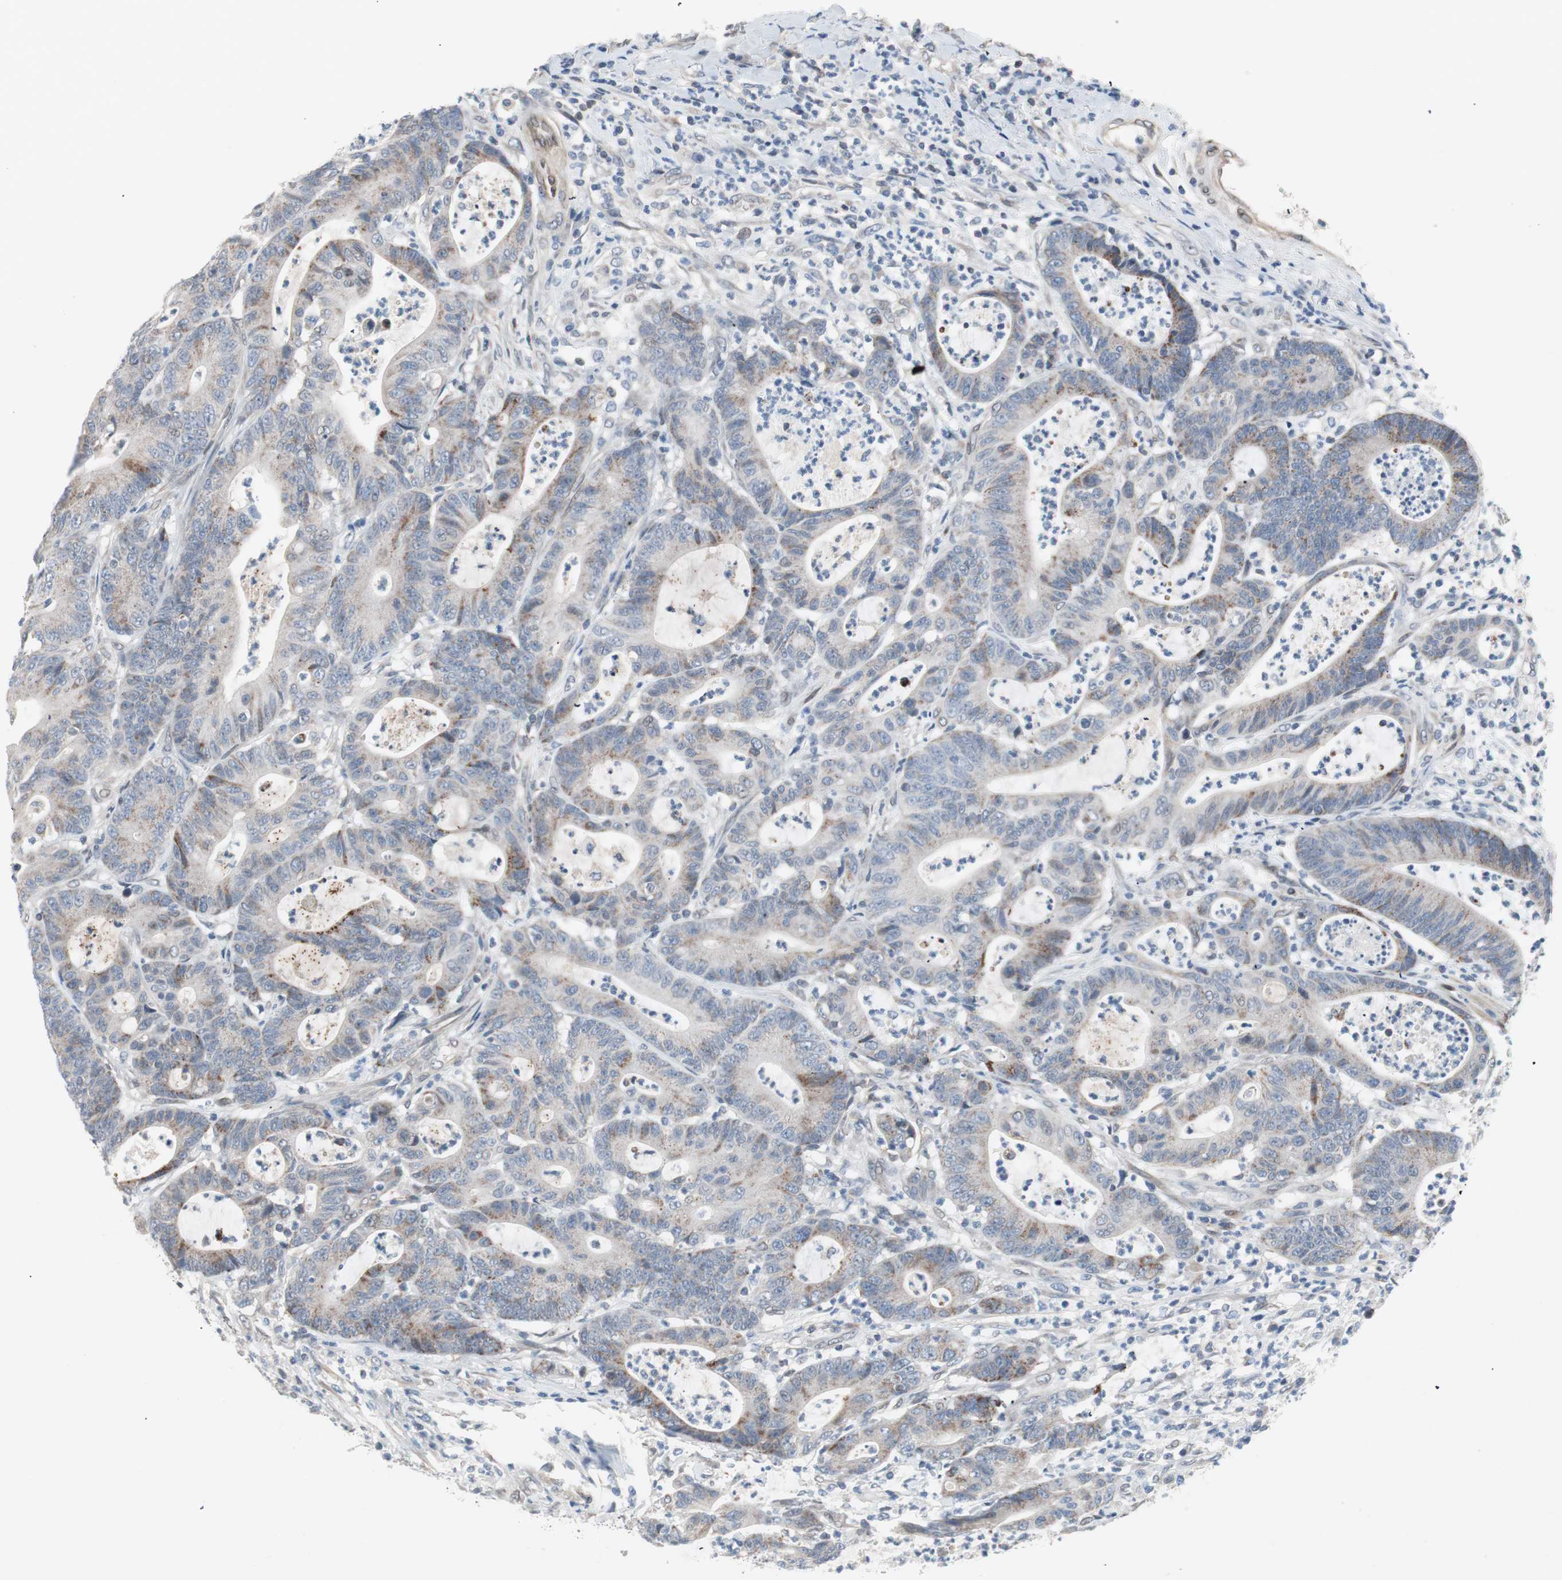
{"staining": {"intensity": "moderate", "quantity": "25%-75%", "location": "cytoplasmic/membranous"}, "tissue": "colorectal cancer", "cell_type": "Tumor cells", "image_type": "cancer", "snomed": [{"axis": "morphology", "description": "Adenocarcinoma, NOS"}, {"axis": "topography", "description": "Colon"}], "caption": "Colorectal adenocarcinoma was stained to show a protein in brown. There is medium levels of moderate cytoplasmic/membranous positivity in about 25%-75% of tumor cells.", "gene": "ARNT2", "patient": {"sex": "female", "age": 84}}